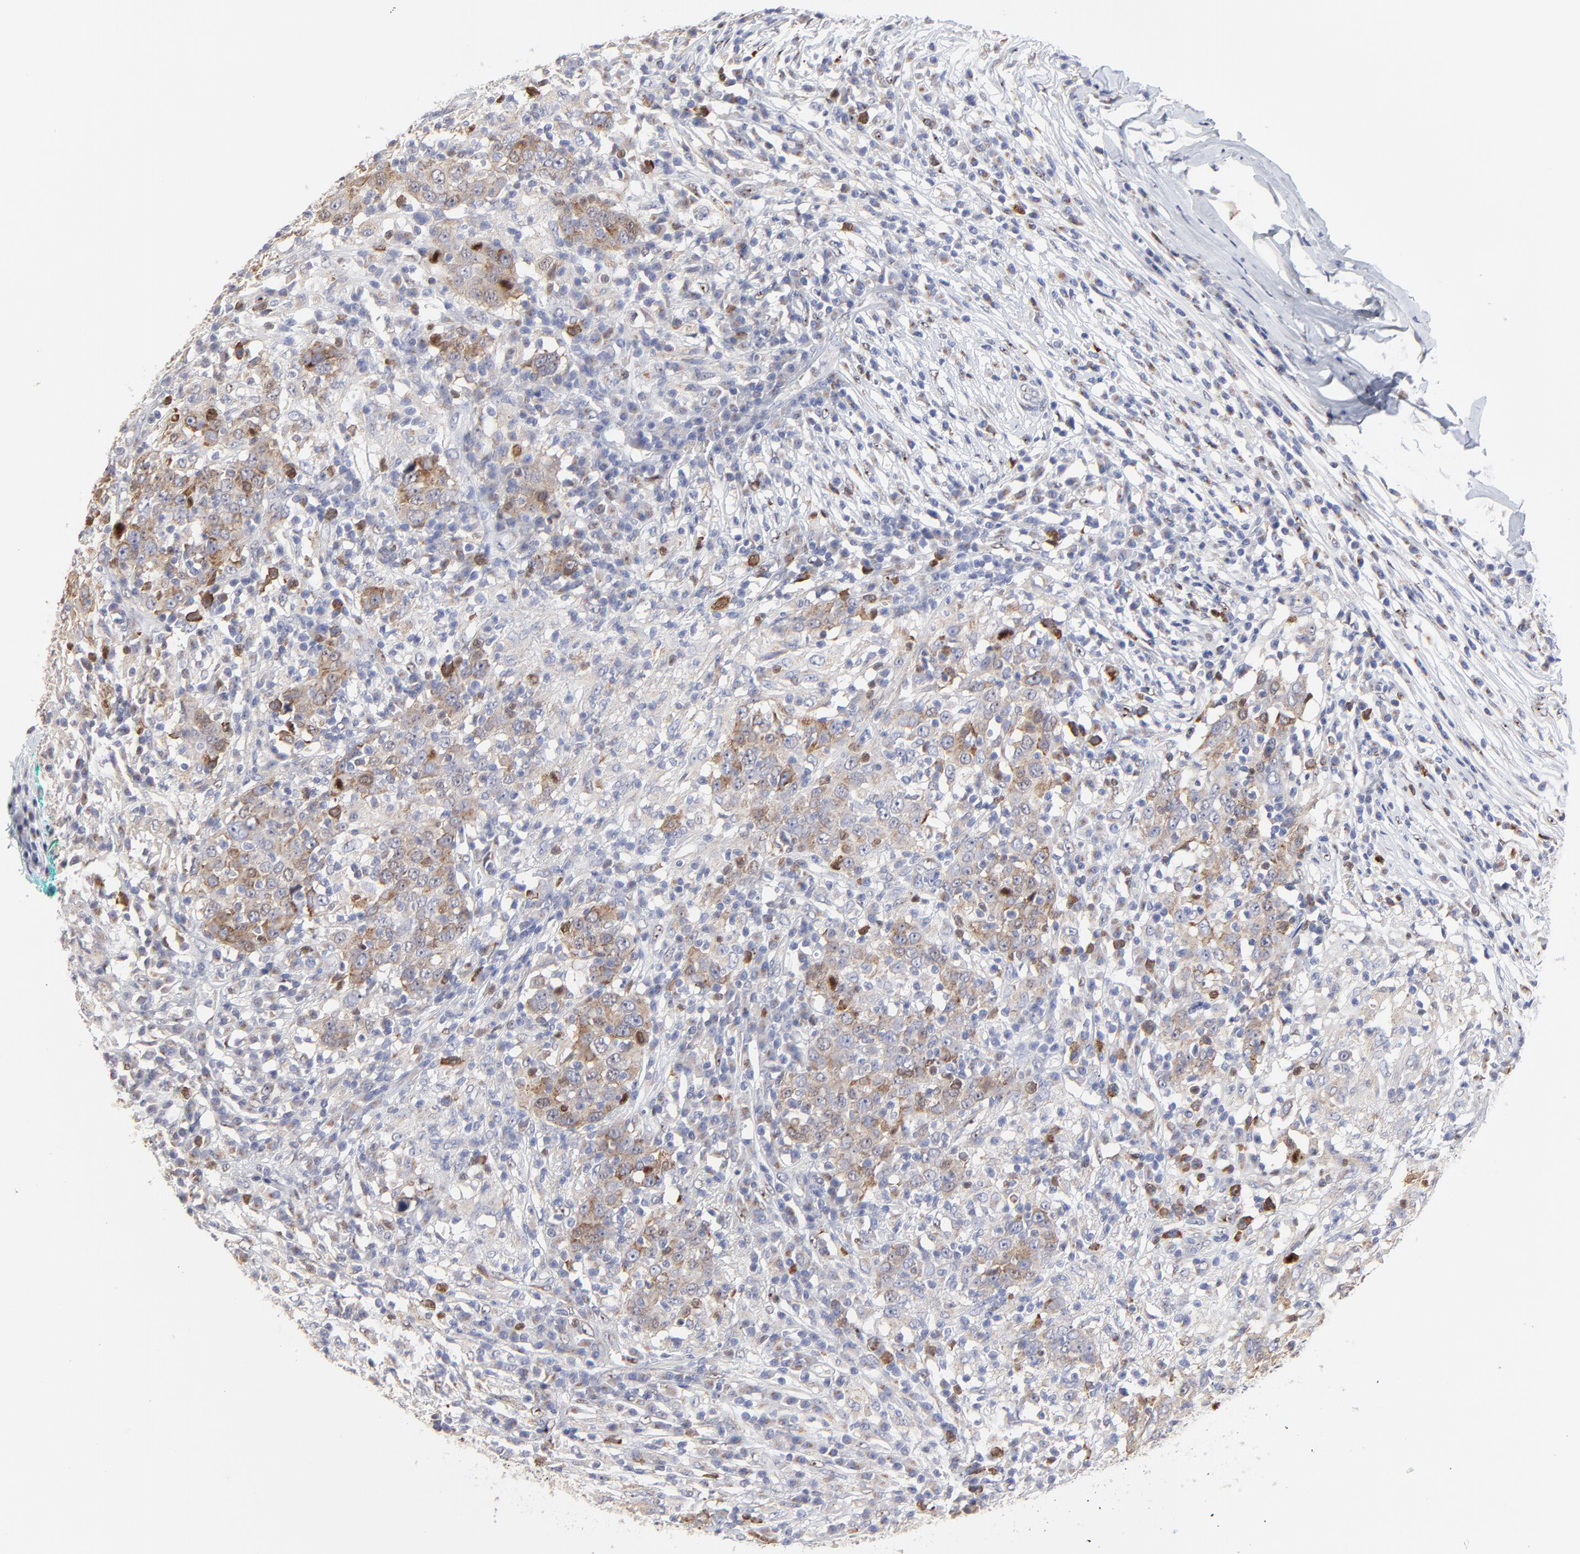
{"staining": {"intensity": "moderate", "quantity": "25%-75%", "location": "cytoplasmic/membranous"}, "tissue": "head and neck cancer", "cell_type": "Tumor cells", "image_type": "cancer", "snomed": [{"axis": "morphology", "description": "Squamous cell carcinoma, NOS"}, {"axis": "topography", "description": "Salivary gland"}, {"axis": "topography", "description": "Head-Neck"}], "caption": "Immunohistochemistry of human head and neck cancer reveals medium levels of moderate cytoplasmic/membranous expression in approximately 25%-75% of tumor cells.", "gene": "NCAPH", "patient": {"sex": "male", "age": 70}}